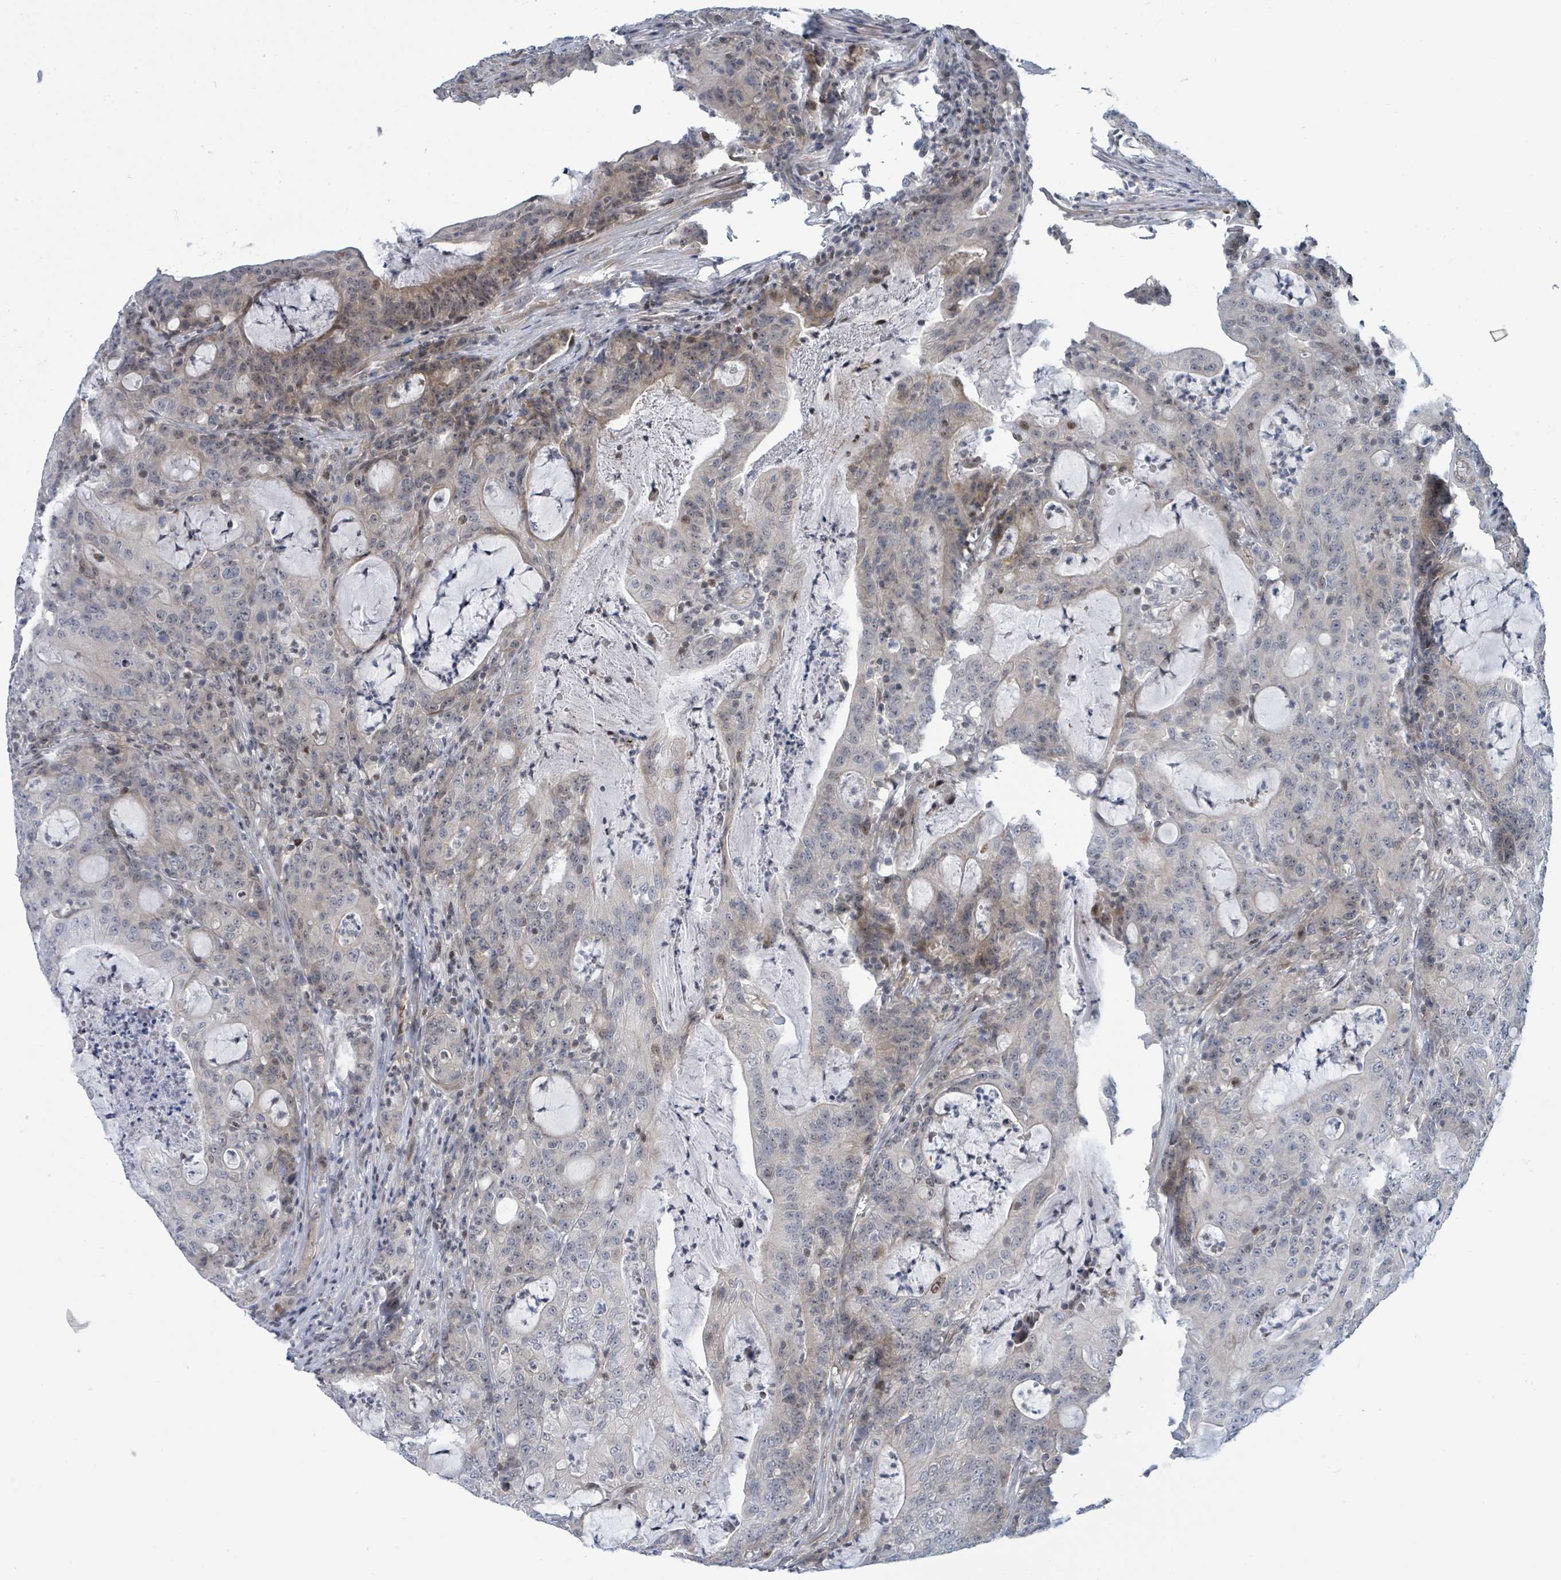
{"staining": {"intensity": "weak", "quantity": "<25%", "location": "cytoplasmic/membranous,nuclear"}, "tissue": "colorectal cancer", "cell_type": "Tumor cells", "image_type": "cancer", "snomed": [{"axis": "morphology", "description": "Adenocarcinoma, NOS"}, {"axis": "topography", "description": "Colon"}], "caption": "Image shows no protein positivity in tumor cells of colorectal cancer tissue.", "gene": "SUMO4", "patient": {"sex": "male", "age": 83}}